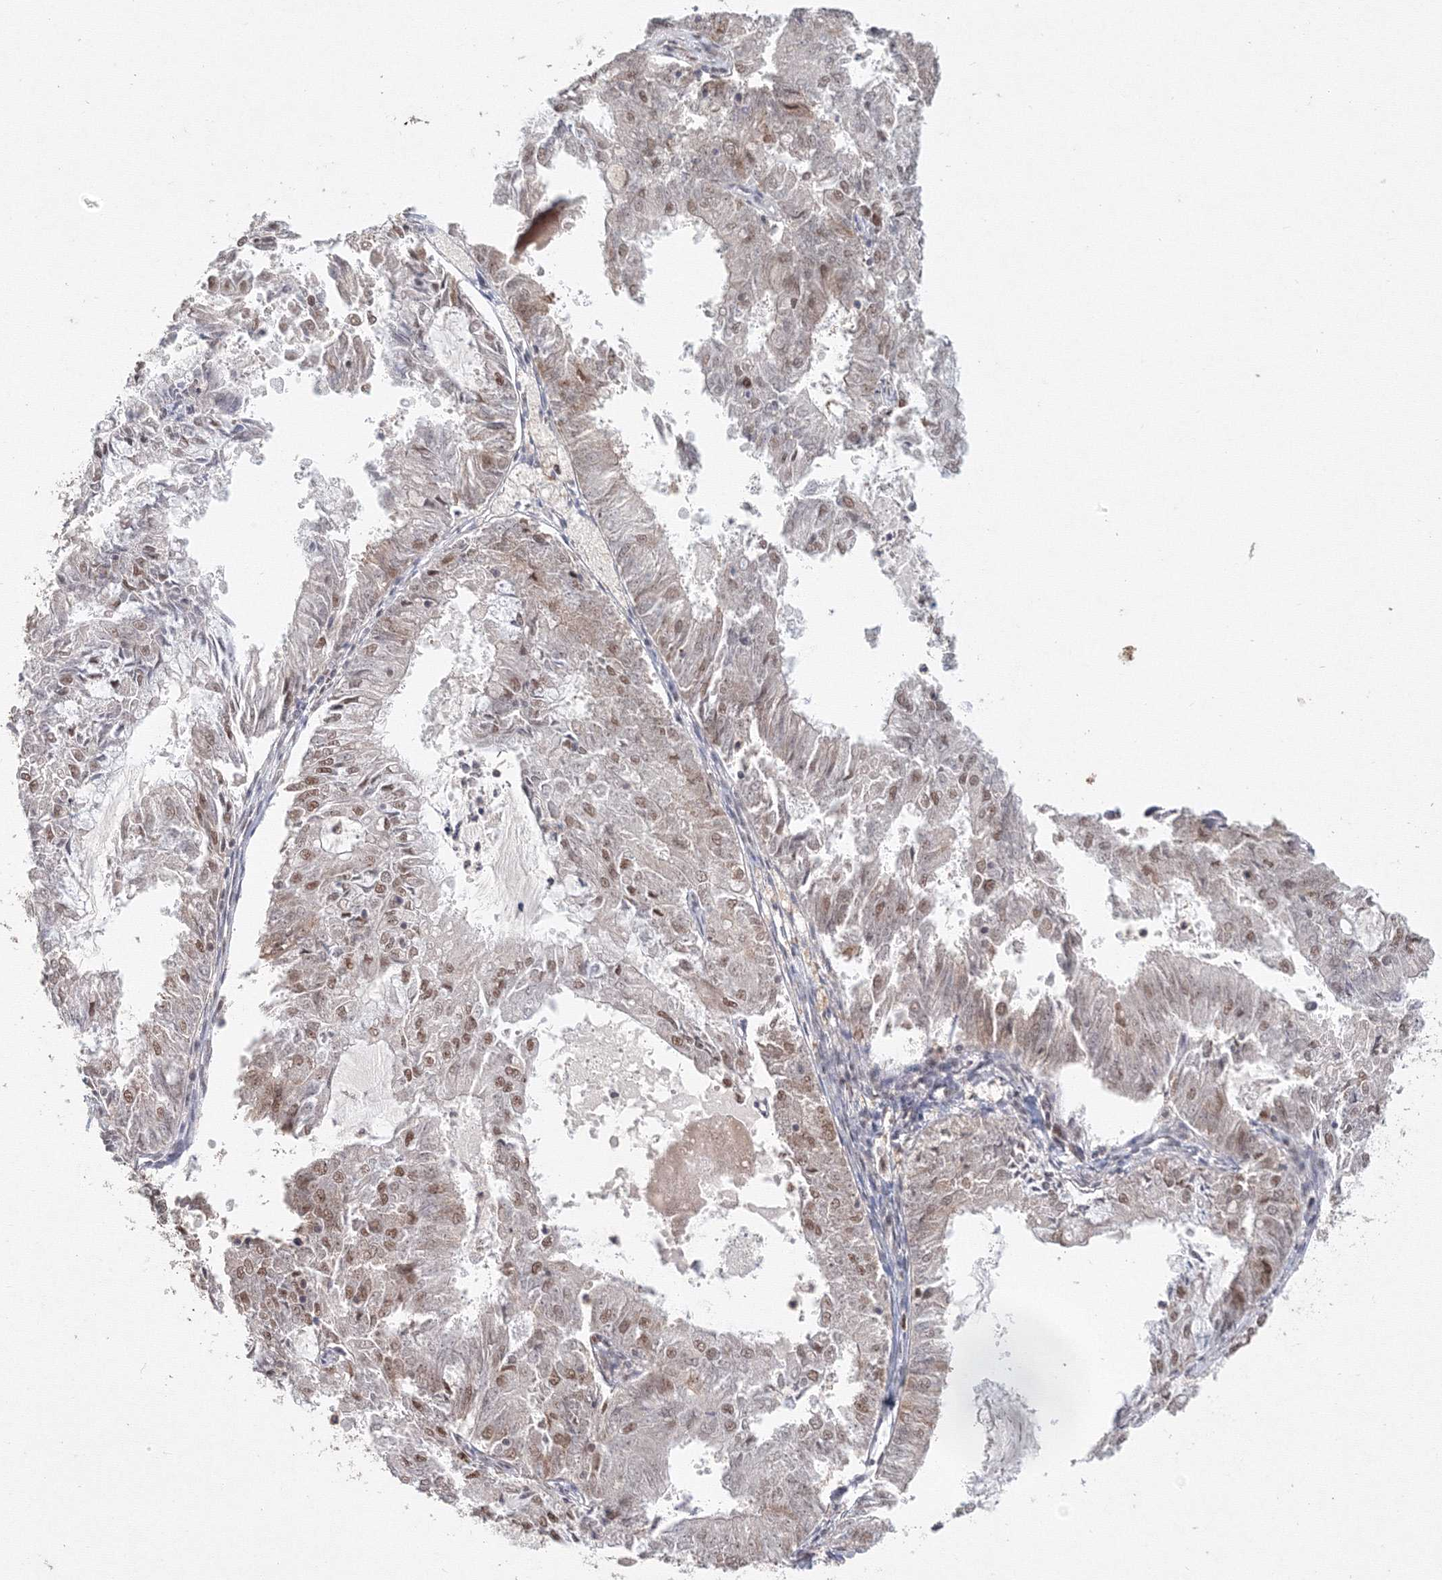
{"staining": {"intensity": "moderate", "quantity": ">75%", "location": "cytoplasmic/membranous,nuclear"}, "tissue": "endometrial cancer", "cell_type": "Tumor cells", "image_type": "cancer", "snomed": [{"axis": "morphology", "description": "Adenocarcinoma, NOS"}, {"axis": "topography", "description": "Endometrium"}], "caption": "DAB (3,3'-diaminobenzidine) immunohistochemical staining of adenocarcinoma (endometrial) exhibits moderate cytoplasmic/membranous and nuclear protein positivity in approximately >75% of tumor cells. The protein is shown in brown color, while the nuclei are stained blue.", "gene": "IWS1", "patient": {"sex": "female", "age": 57}}